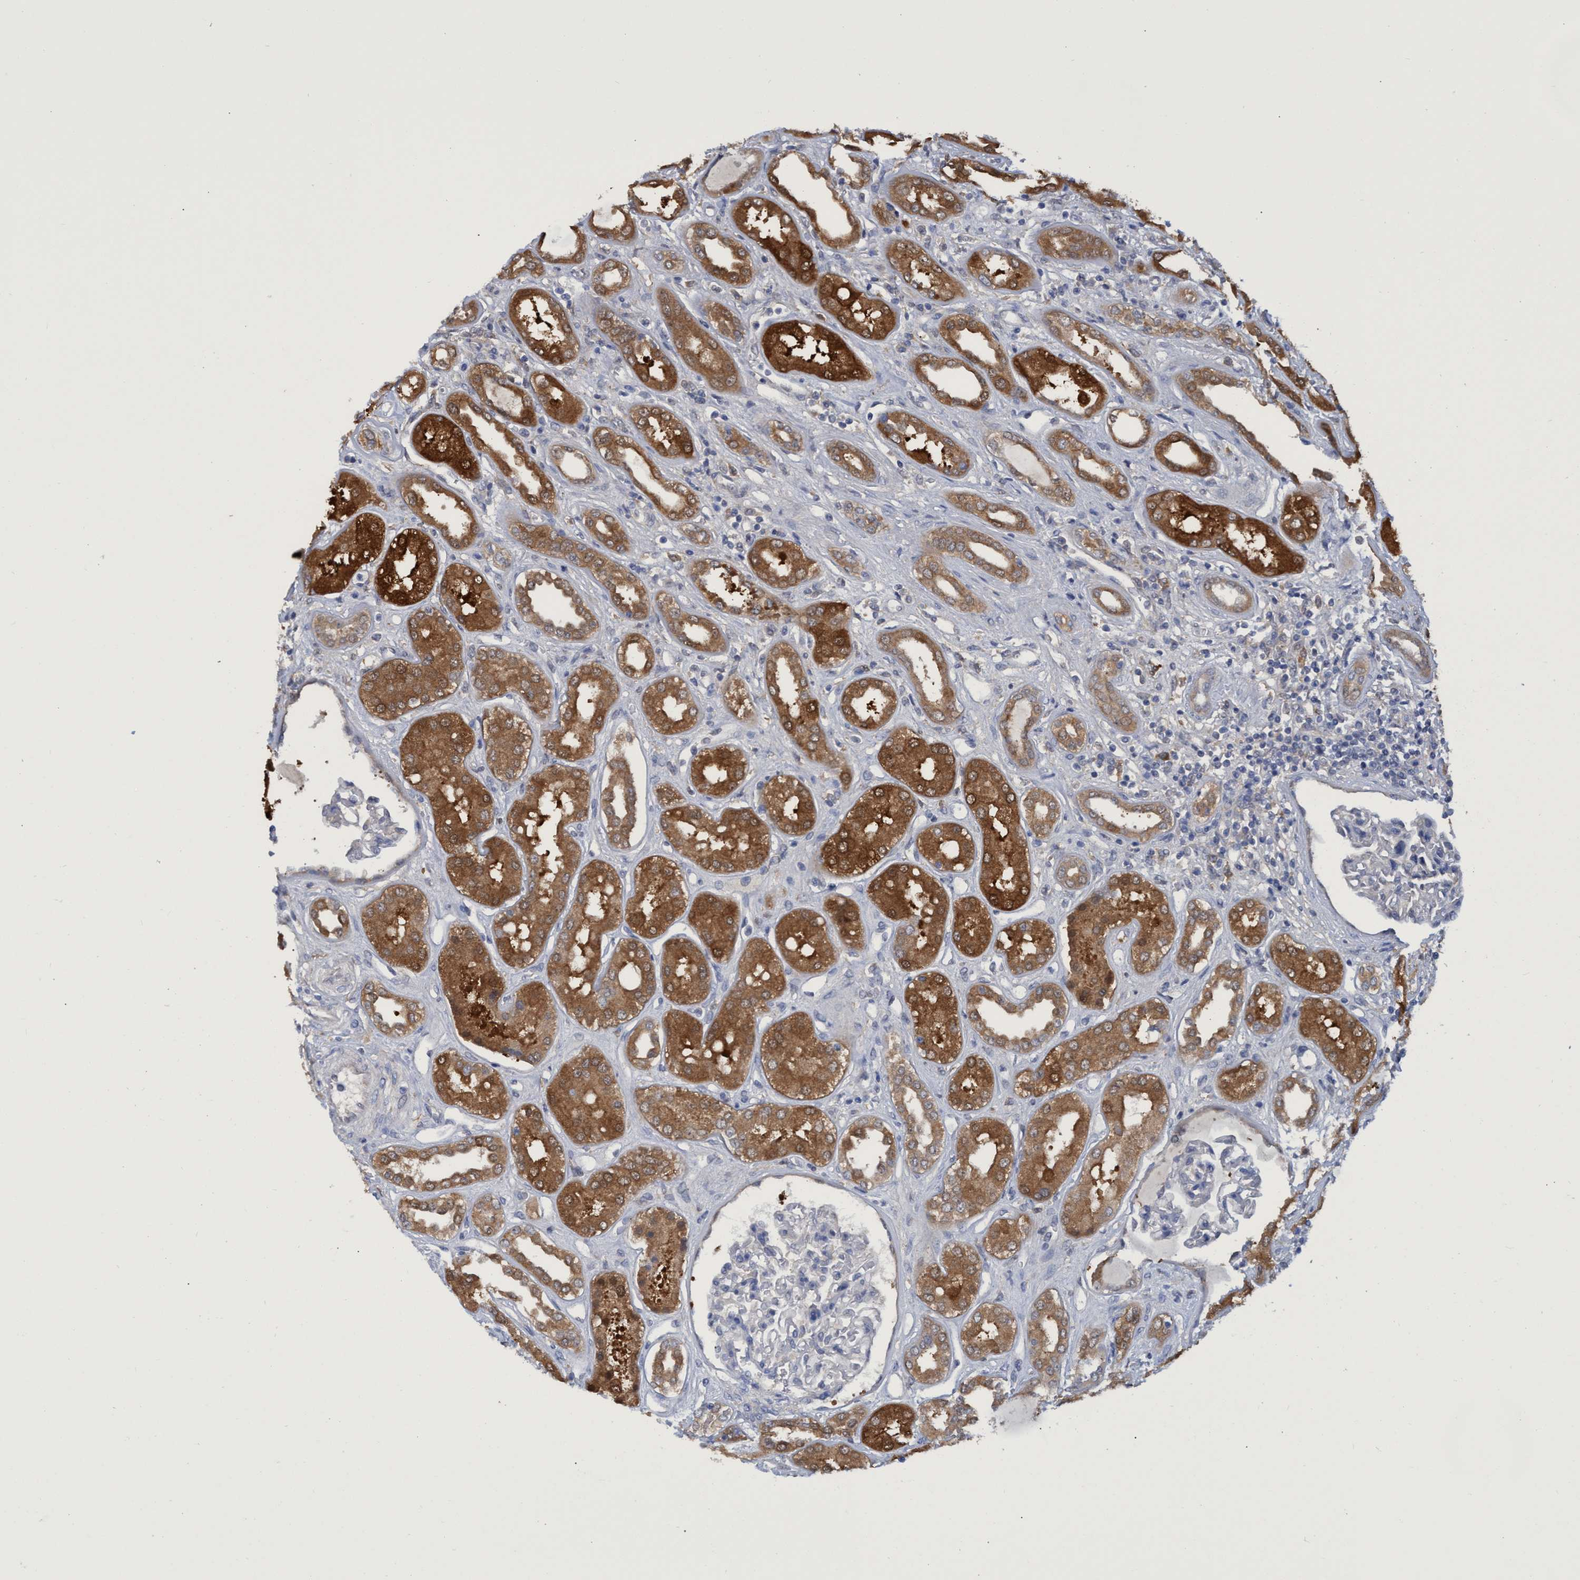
{"staining": {"intensity": "negative", "quantity": "none", "location": "none"}, "tissue": "kidney", "cell_type": "Cells in glomeruli", "image_type": "normal", "snomed": [{"axis": "morphology", "description": "Normal tissue, NOS"}, {"axis": "topography", "description": "Kidney"}], "caption": "Cells in glomeruli show no significant protein staining in normal kidney. (Stains: DAB (3,3'-diaminobenzidine) immunohistochemistry with hematoxylin counter stain, Microscopy: brightfield microscopy at high magnification).", "gene": "PNPO", "patient": {"sex": "male", "age": 59}}